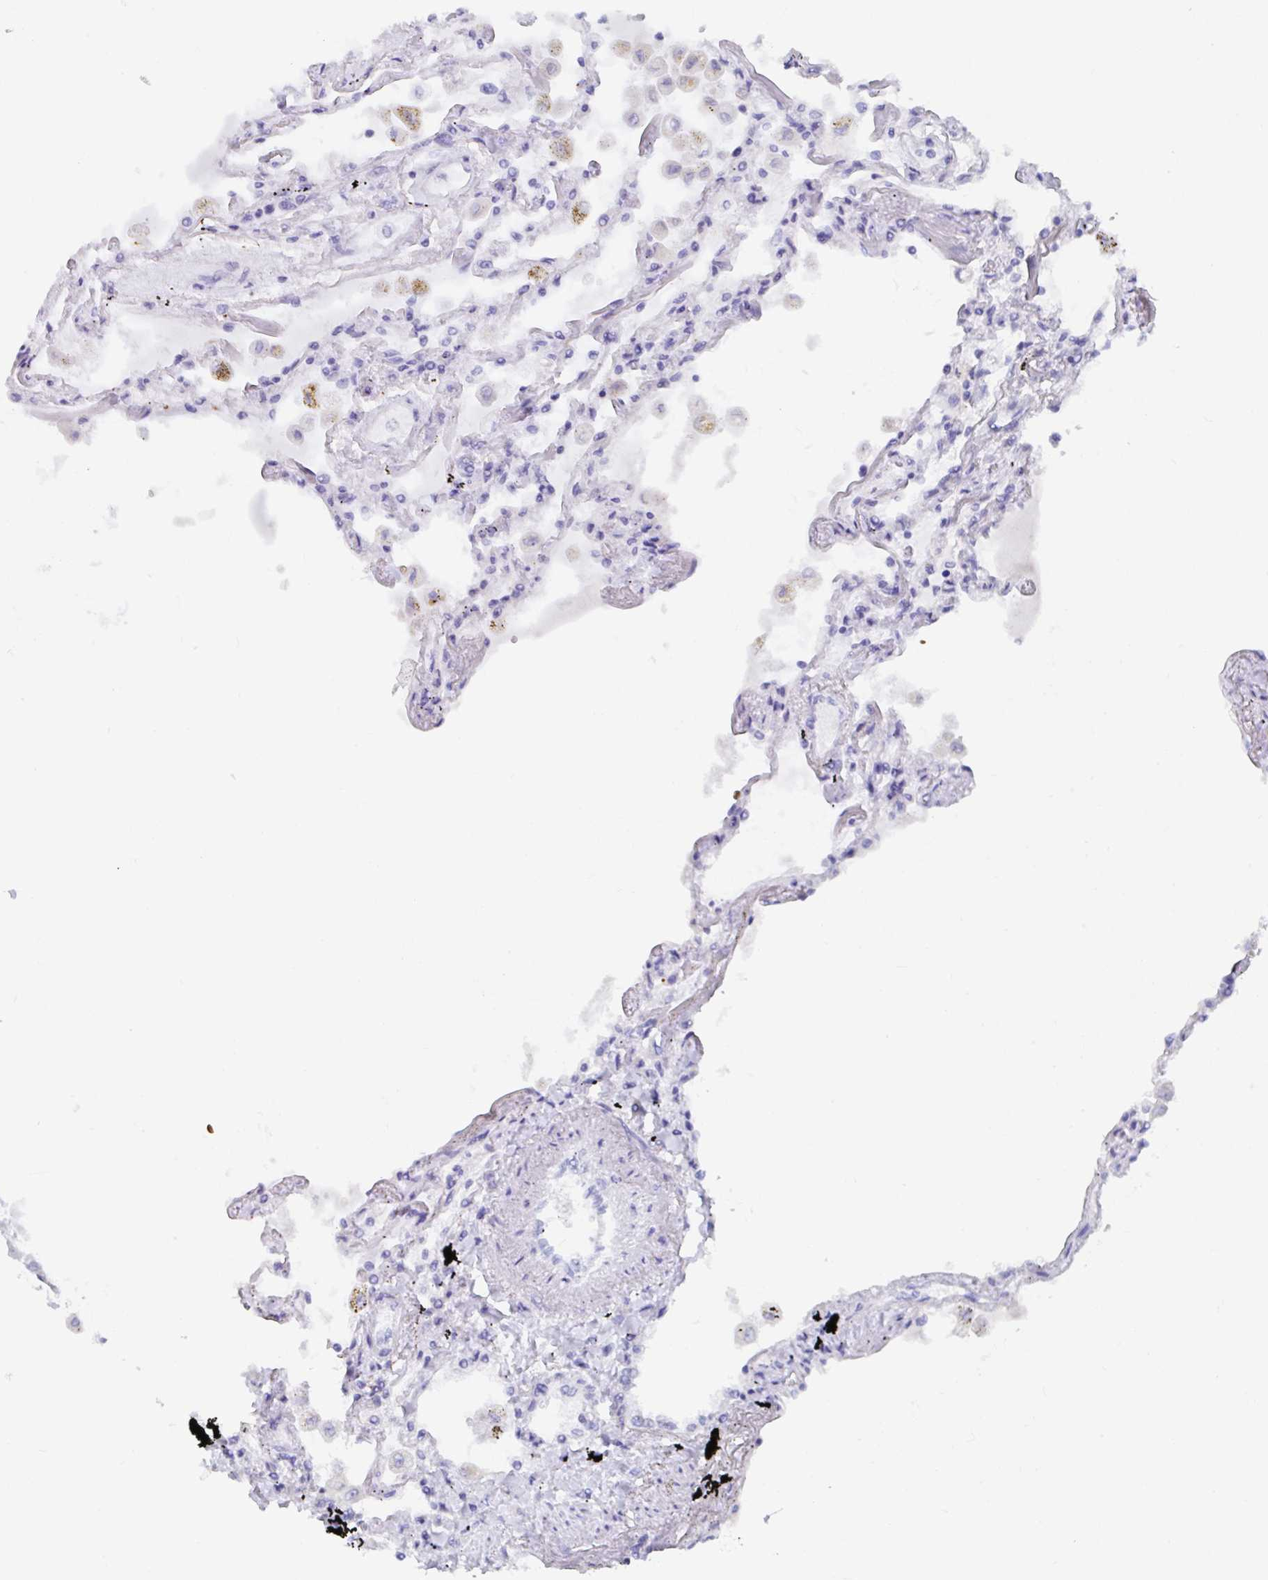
{"staining": {"intensity": "moderate", "quantity": "25%-75%", "location": "cytoplasmic/membranous"}, "tissue": "lung", "cell_type": "Alveolar cells", "image_type": "normal", "snomed": [{"axis": "morphology", "description": "Normal tissue, NOS"}, {"axis": "morphology", "description": "Adenocarcinoma, NOS"}, {"axis": "topography", "description": "Cartilage tissue"}, {"axis": "topography", "description": "Lung"}], "caption": "The micrograph exhibits immunohistochemical staining of unremarkable lung. There is moderate cytoplasmic/membranous positivity is seen in about 25%-75% of alveolar cells.", "gene": "CLDN8", "patient": {"sex": "female", "age": 67}}